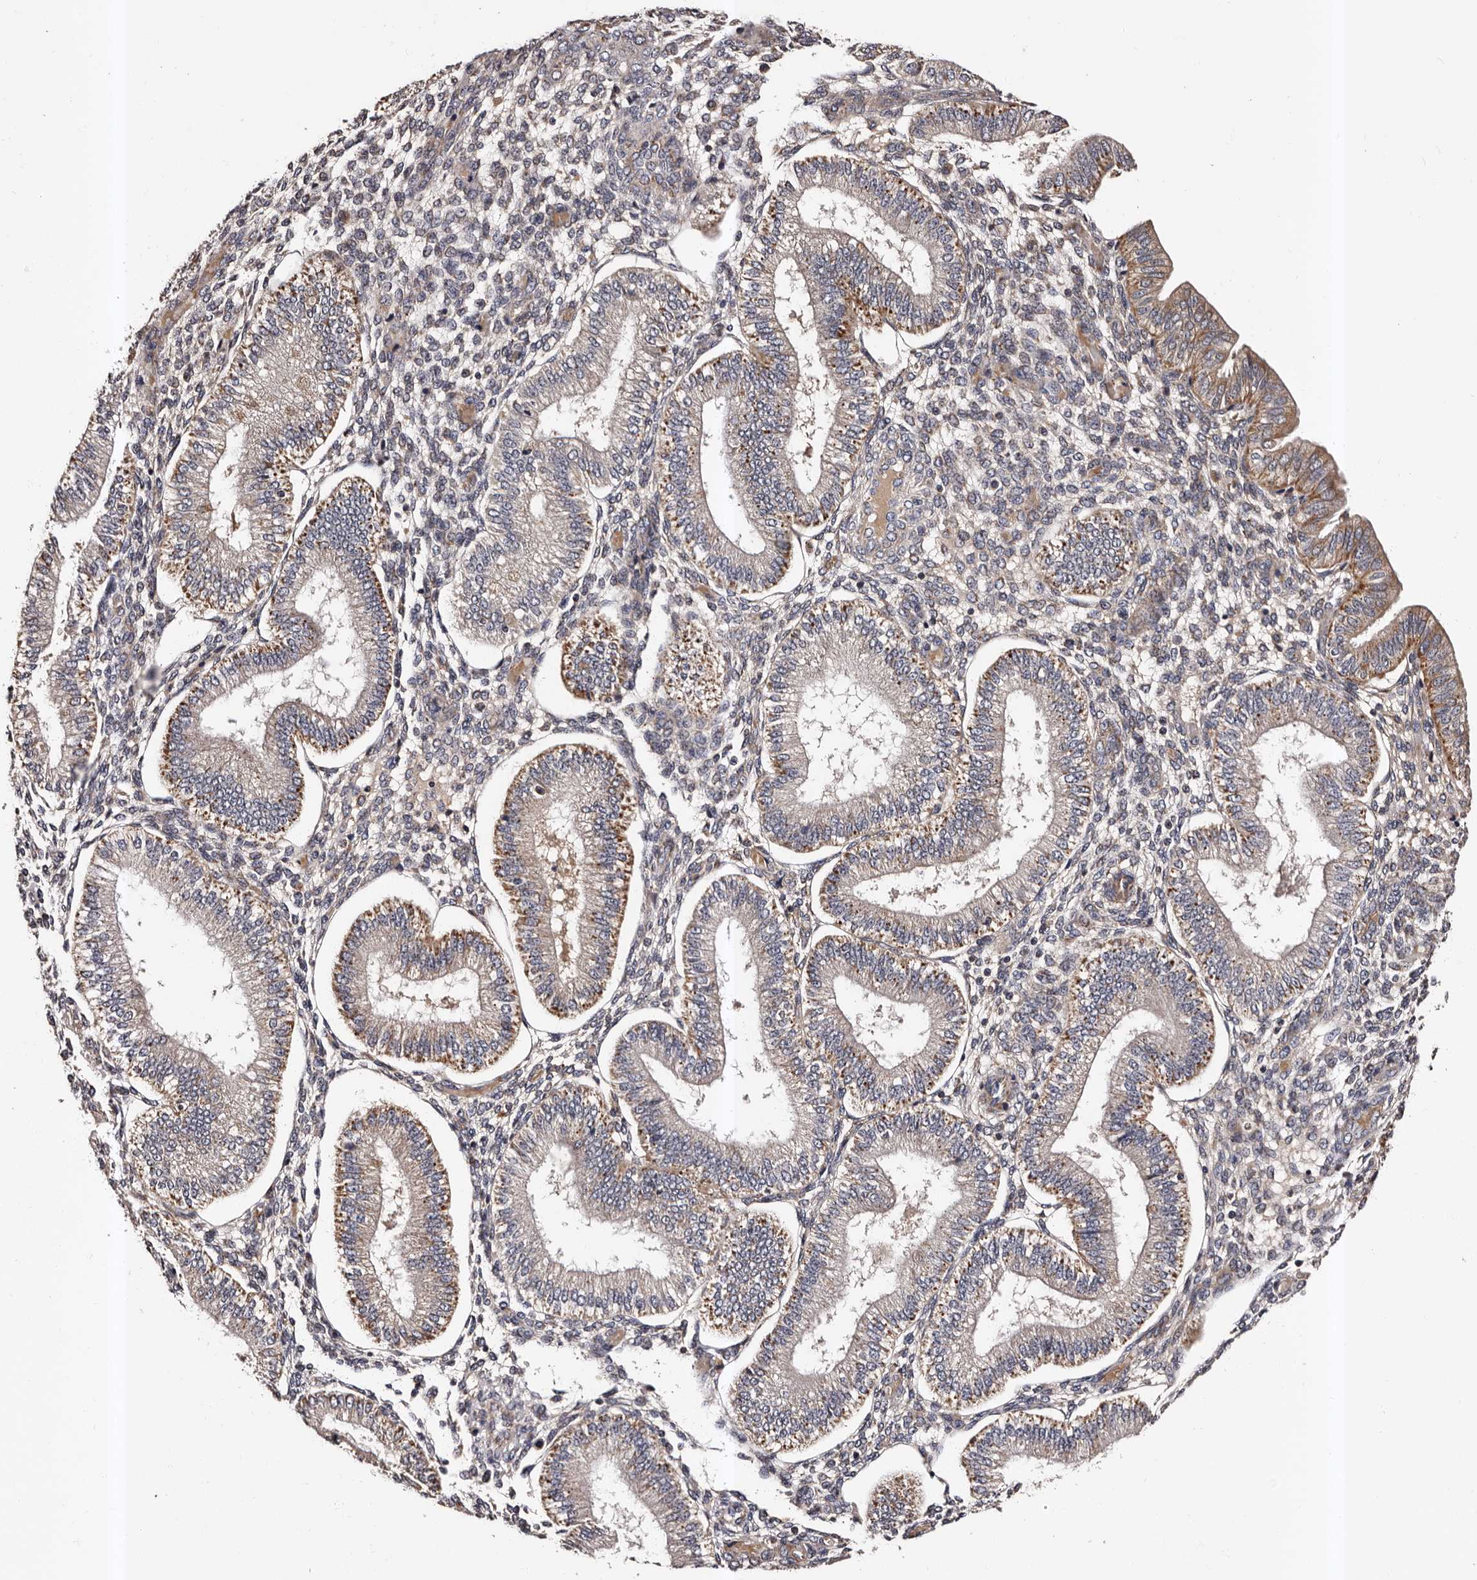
{"staining": {"intensity": "weak", "quantity": "25%-75%", "location": "cytoplasmic/membranous"}, "tissue": "endometrium", "cell_type": "Cells in endometrial stroma", "image_type": "normal", "snomed": [{"axis": "morphology", "description": "Normal tissue, NOS"}, {"axis": "topography", "description": "Endometrium"}], "caption": "Brown immunohistochemical staining in benign endometrium displays weak cytoplasmic/membranous expression in approximately 25%-75% of cells in endometrial stroma. (DAB IHC with brightfield microscopy, high magnification).", "gene": "ADCK5", "patient": {"sex": "female", "age": 39}}